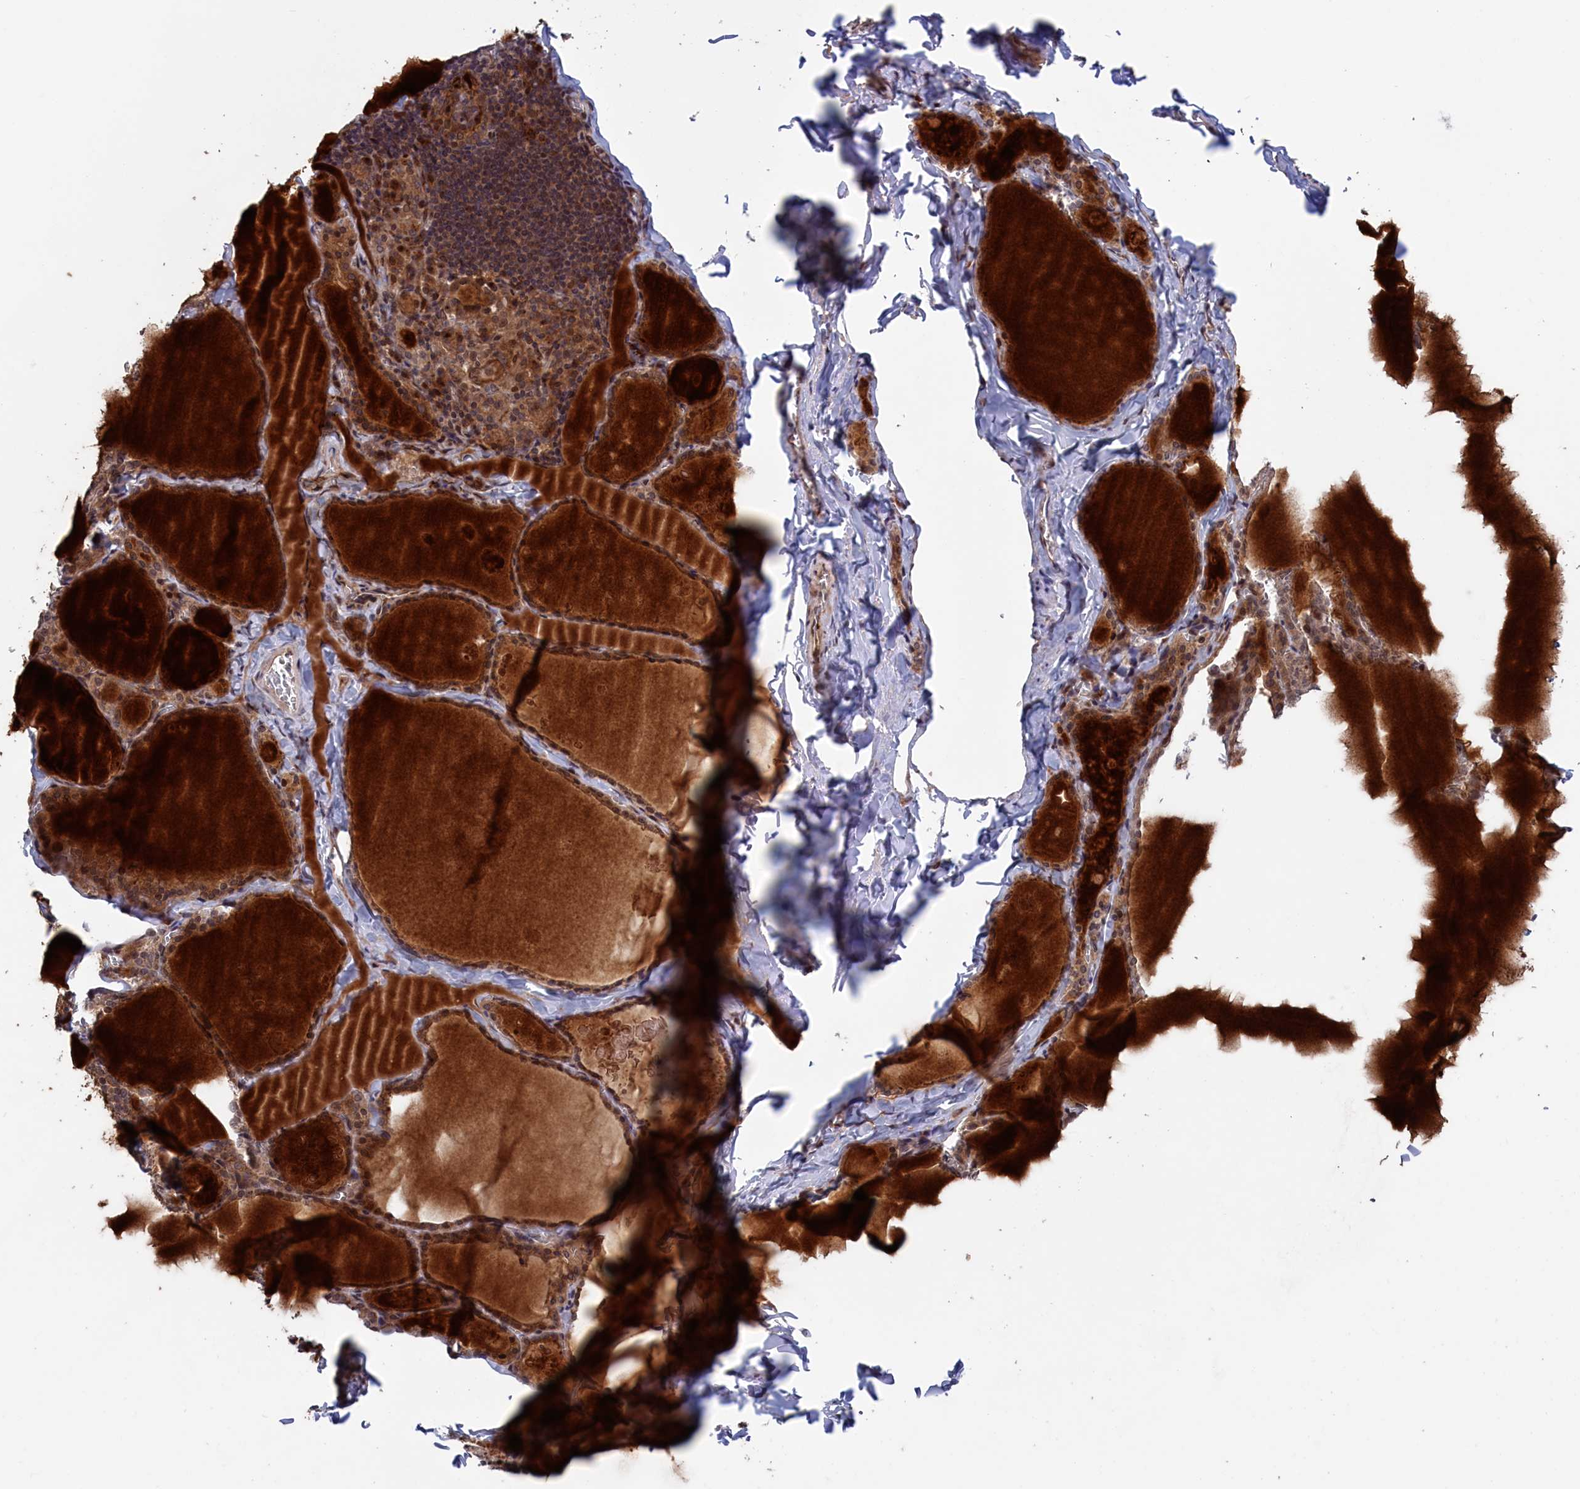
{"staining": {"intensity": "moderate", "quantity": ">75%", "location": "cytoplasmic/membranous,nuclear"}, "tissue": "thyroid gland", "cell_type": "Glandular cells", "image_type": "normal", "snomed": [{"axis": "morphology", "description": "Normal tissue, NOS"}, {"axis": "topography", "description": "Thyroid gland"}], "caption": "DAB immunohistochemical staining of benign thyroid gland exhibits moderate cytoplasmic/membranous,nuclear protein staining in about >75% of glandular cells. (Brightfield microscopy of DAB IHC at high magnification).", "gene": "LSG1", "patient": {"sex": "male", "age": 56}}